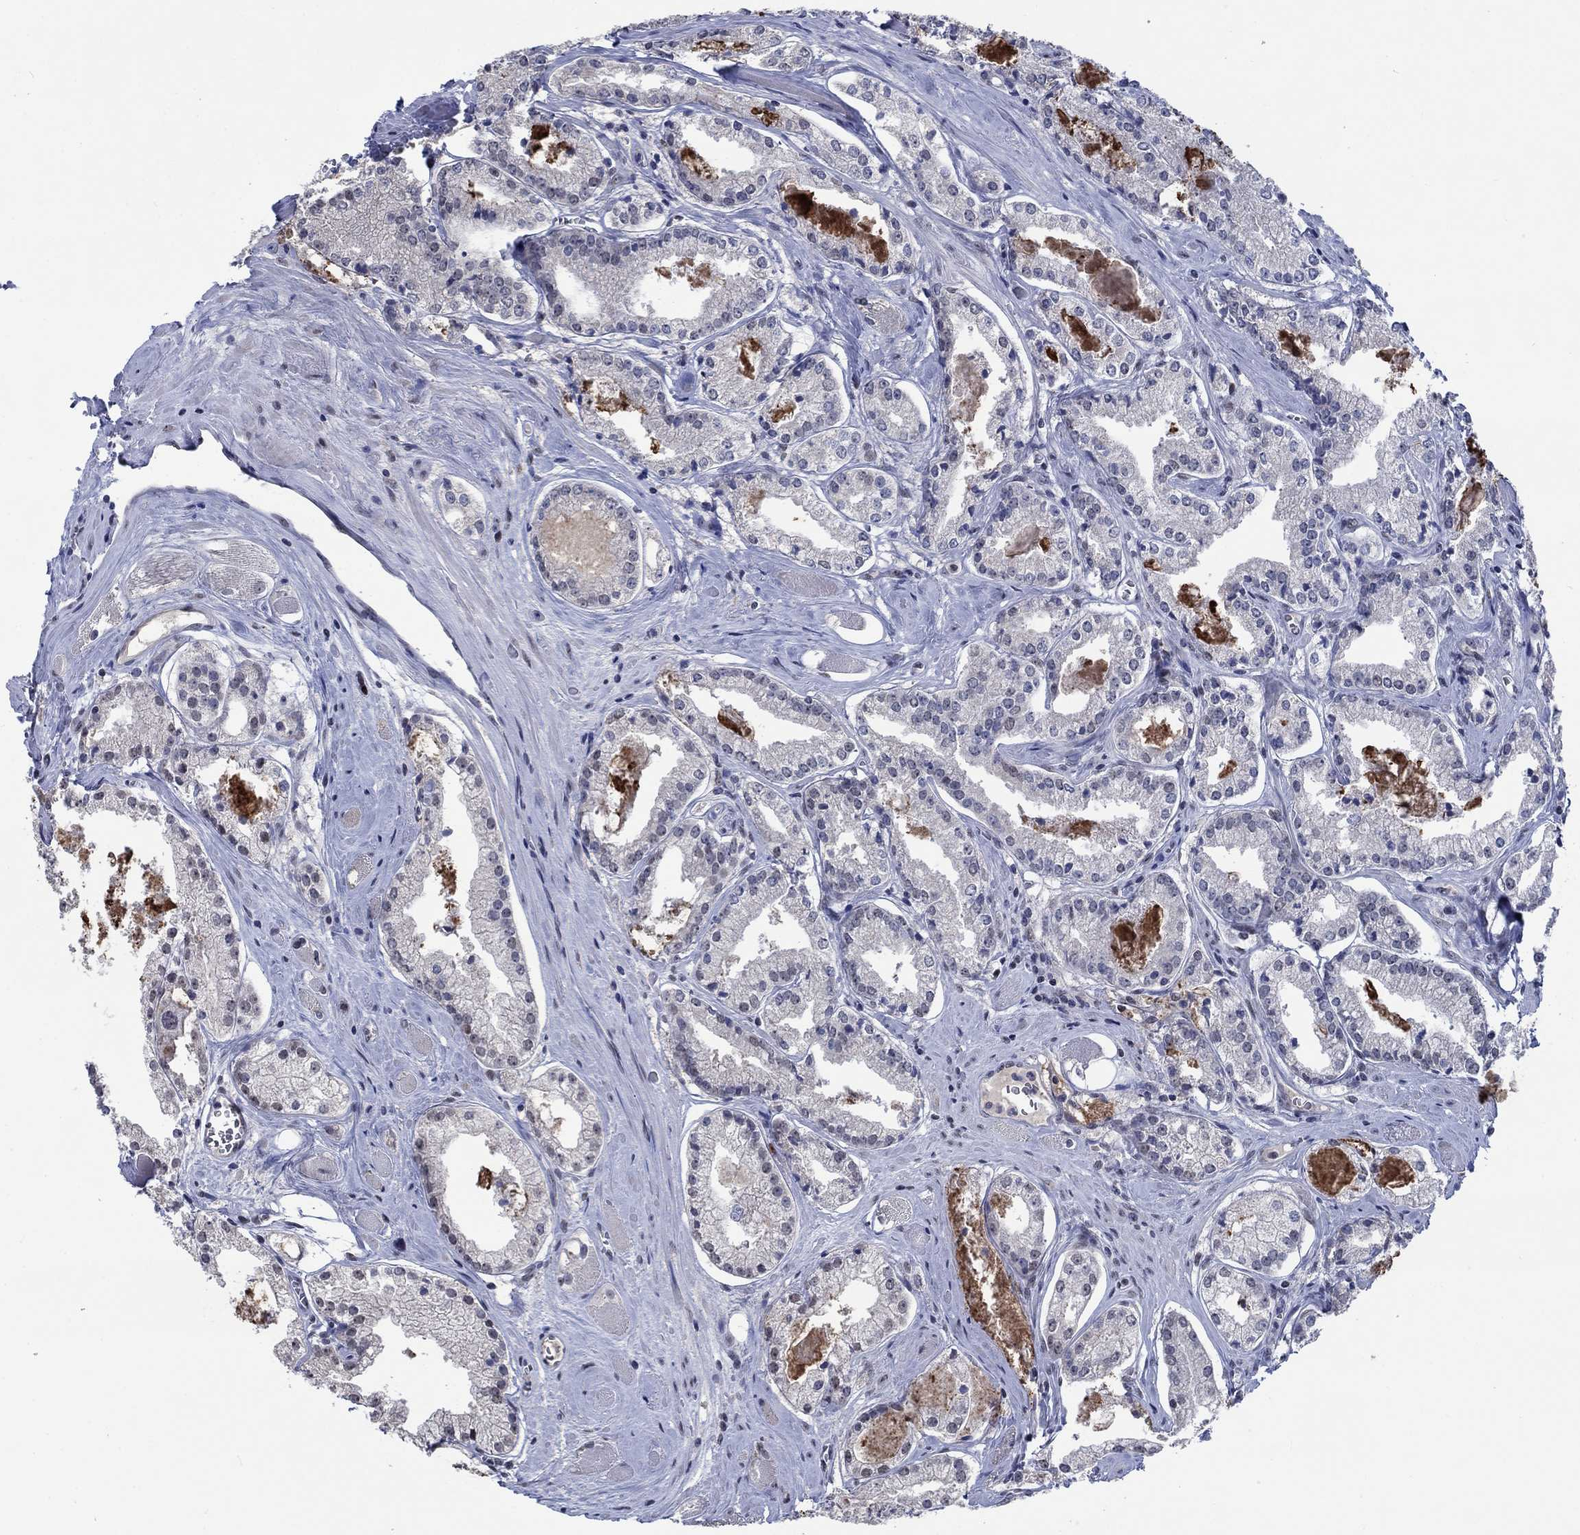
{"staining": {"intensity": "negative", "quantity": "none", "location": "none"}, "tissue": "prostate cancer", "cell_type": "Tumor cells", "image_type": "cancer", "snomed": [{"axis": "morphology", "description": "Adenocarcinoma, NOS"}, {"axis": "topography", "description": "Prostate"}], "caption": "Immunohistochemical staining of human prostate adenocarcinoma exhibits no significant positivity in tumor cells.", "gene": "HTN1", "patient": {"sex": "male", "age": 72}}